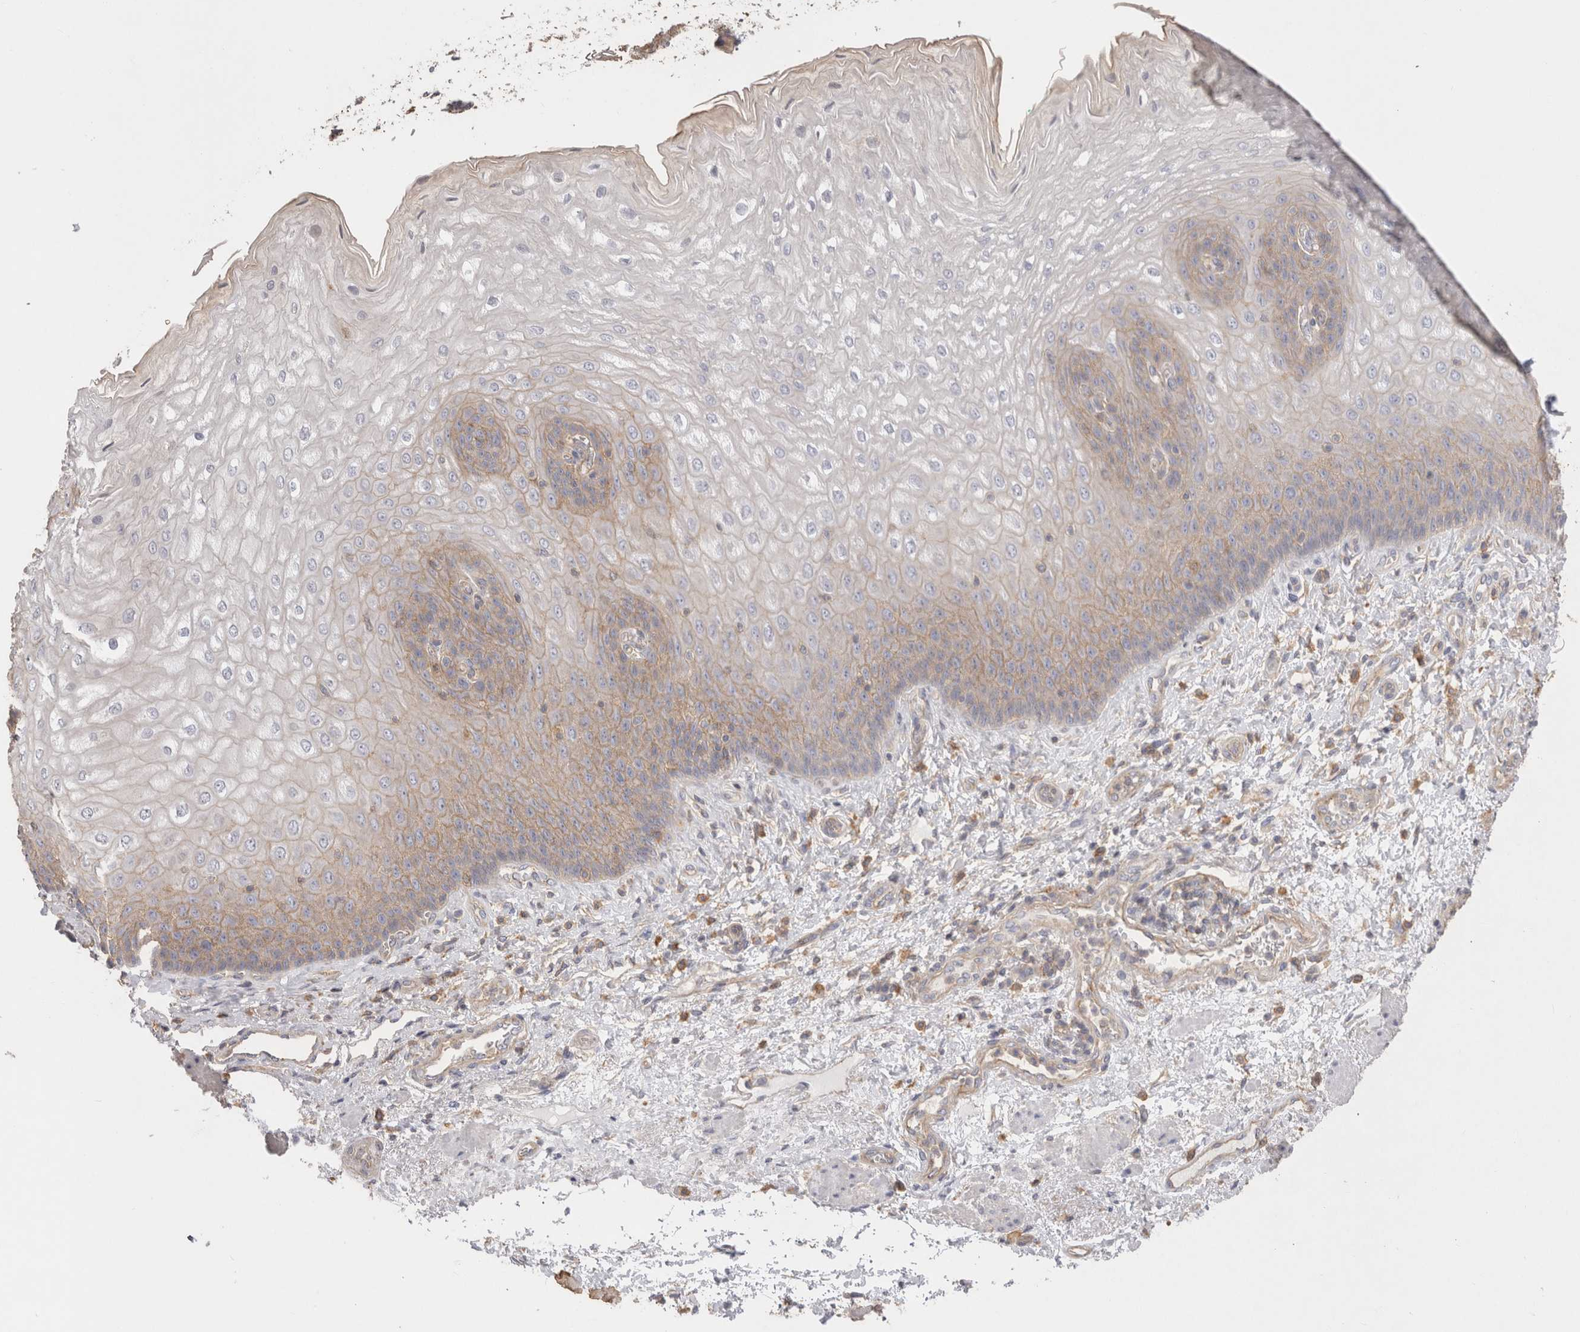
{"staining": {"intensity": "weak", "quantity": "<25%", "location": "cytoplasmic/membranous"}, "tissue": "esophagus", "cell_type": "Squamous epithelial cells", "image_type": "normal", "snomed": [{"axis": "morphology", "description": "Normal tissue, NOS"}, {"axis": "topography", "description": "Esophagus"}], "caption": "Immunohistochemistry (IHC) image of unremarkable esophagus stained for a protein (brown), which exhibits no expression in squamous epithelial cells.", "gene": "CHMP6", "patient": {"sex": "male", "age": 54}}